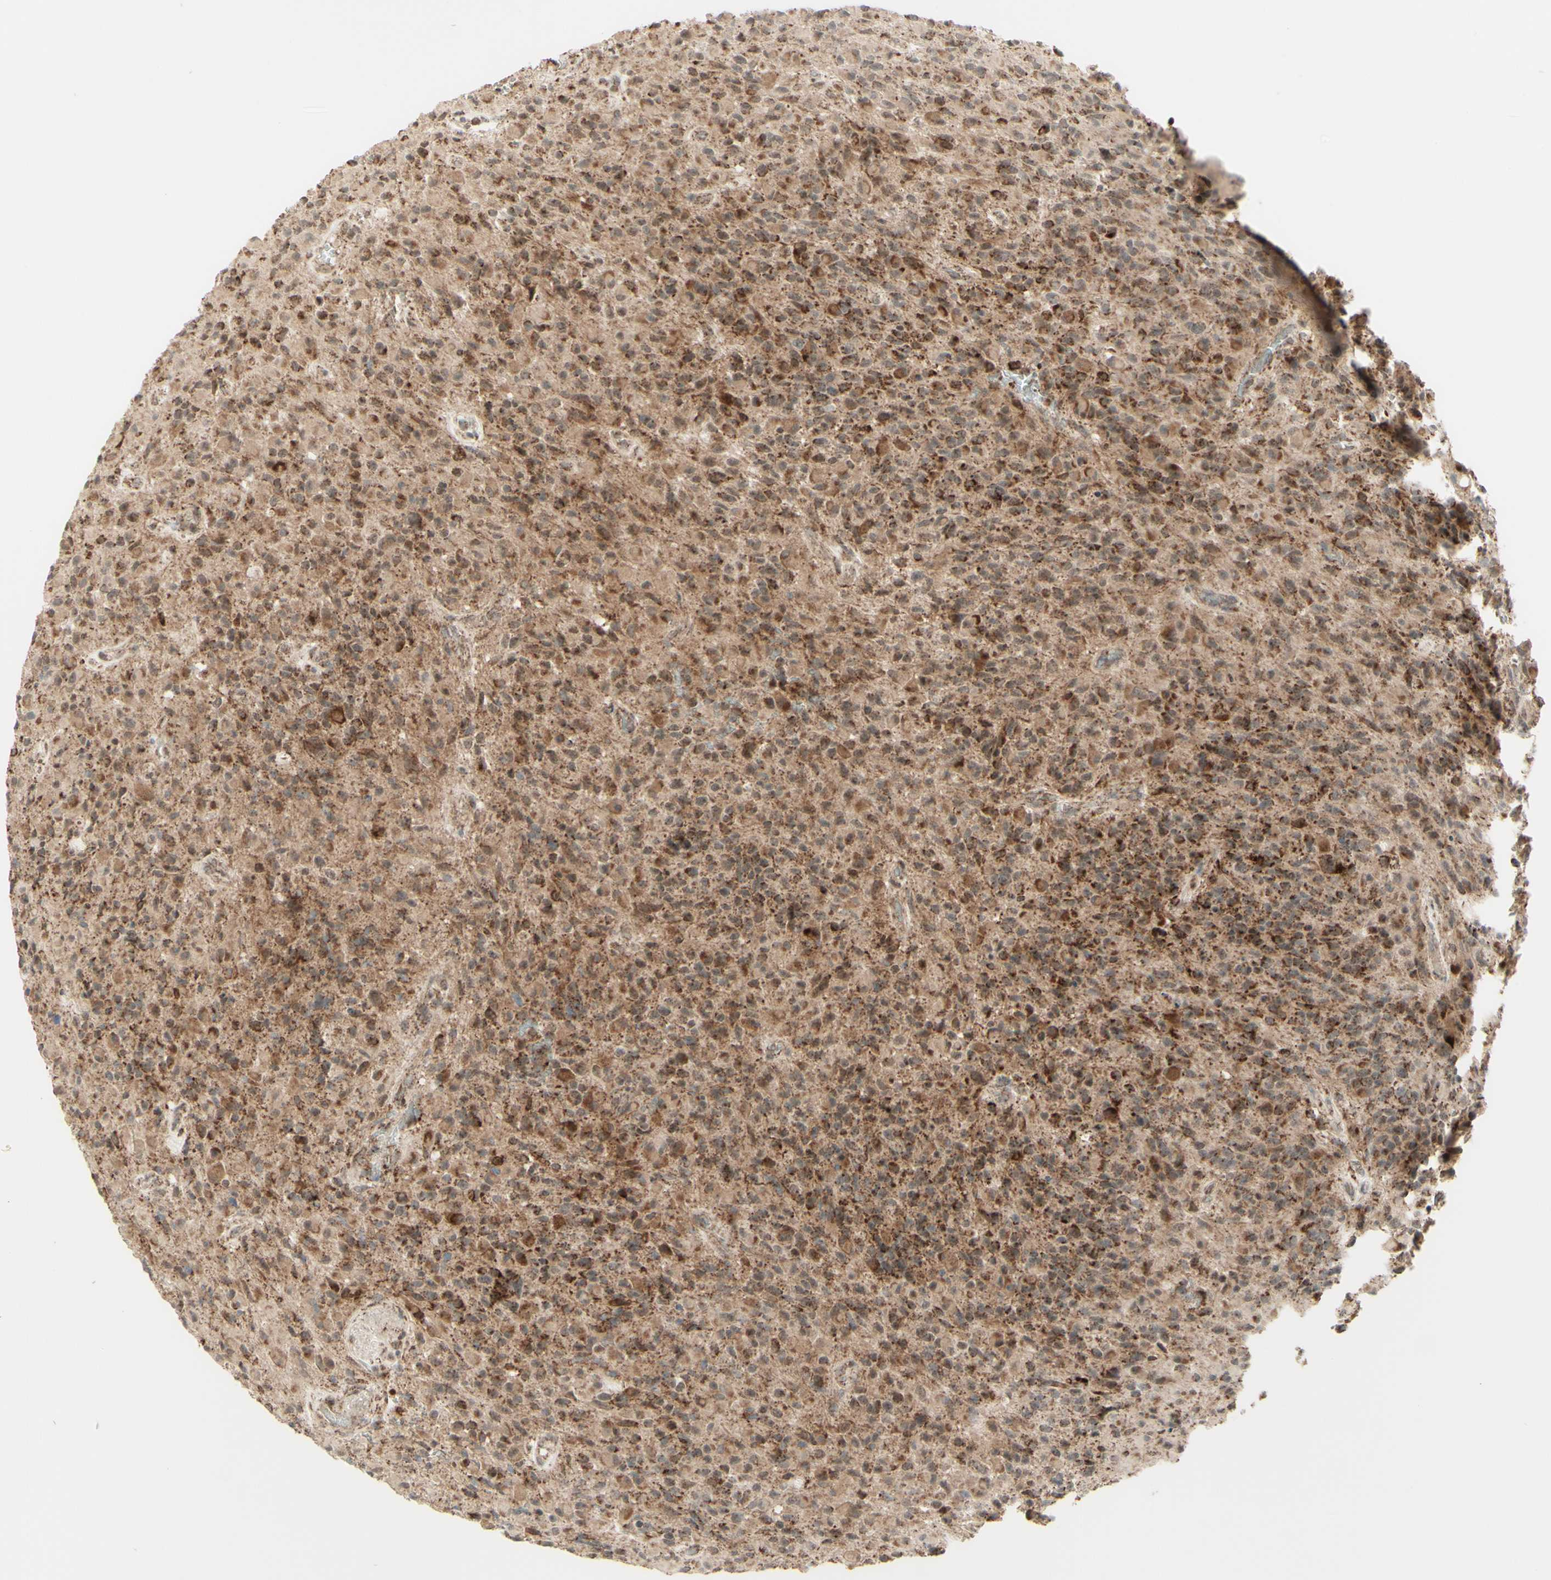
{"staining": {"intensity": "moderate", "quantity": ">75%", "location": "cytoplasmic/membranous"}, "tissue": "glioma", "cell_type": "Tumor cells", "image_type": "cancer", "snomed": [{"axis": "morphology", "description": "Glioma, malignant, High grade"}, {"axis": "topography", "description": "Brain"}], "caption": "Protein analysis of malignant glioma (high-grade) tissue exhibits moderate cytoplasmic/membranous staining in about >75% of tumor cells.", "gene": "DHRS3", "patient": {"sex": "male", "age": 71}}